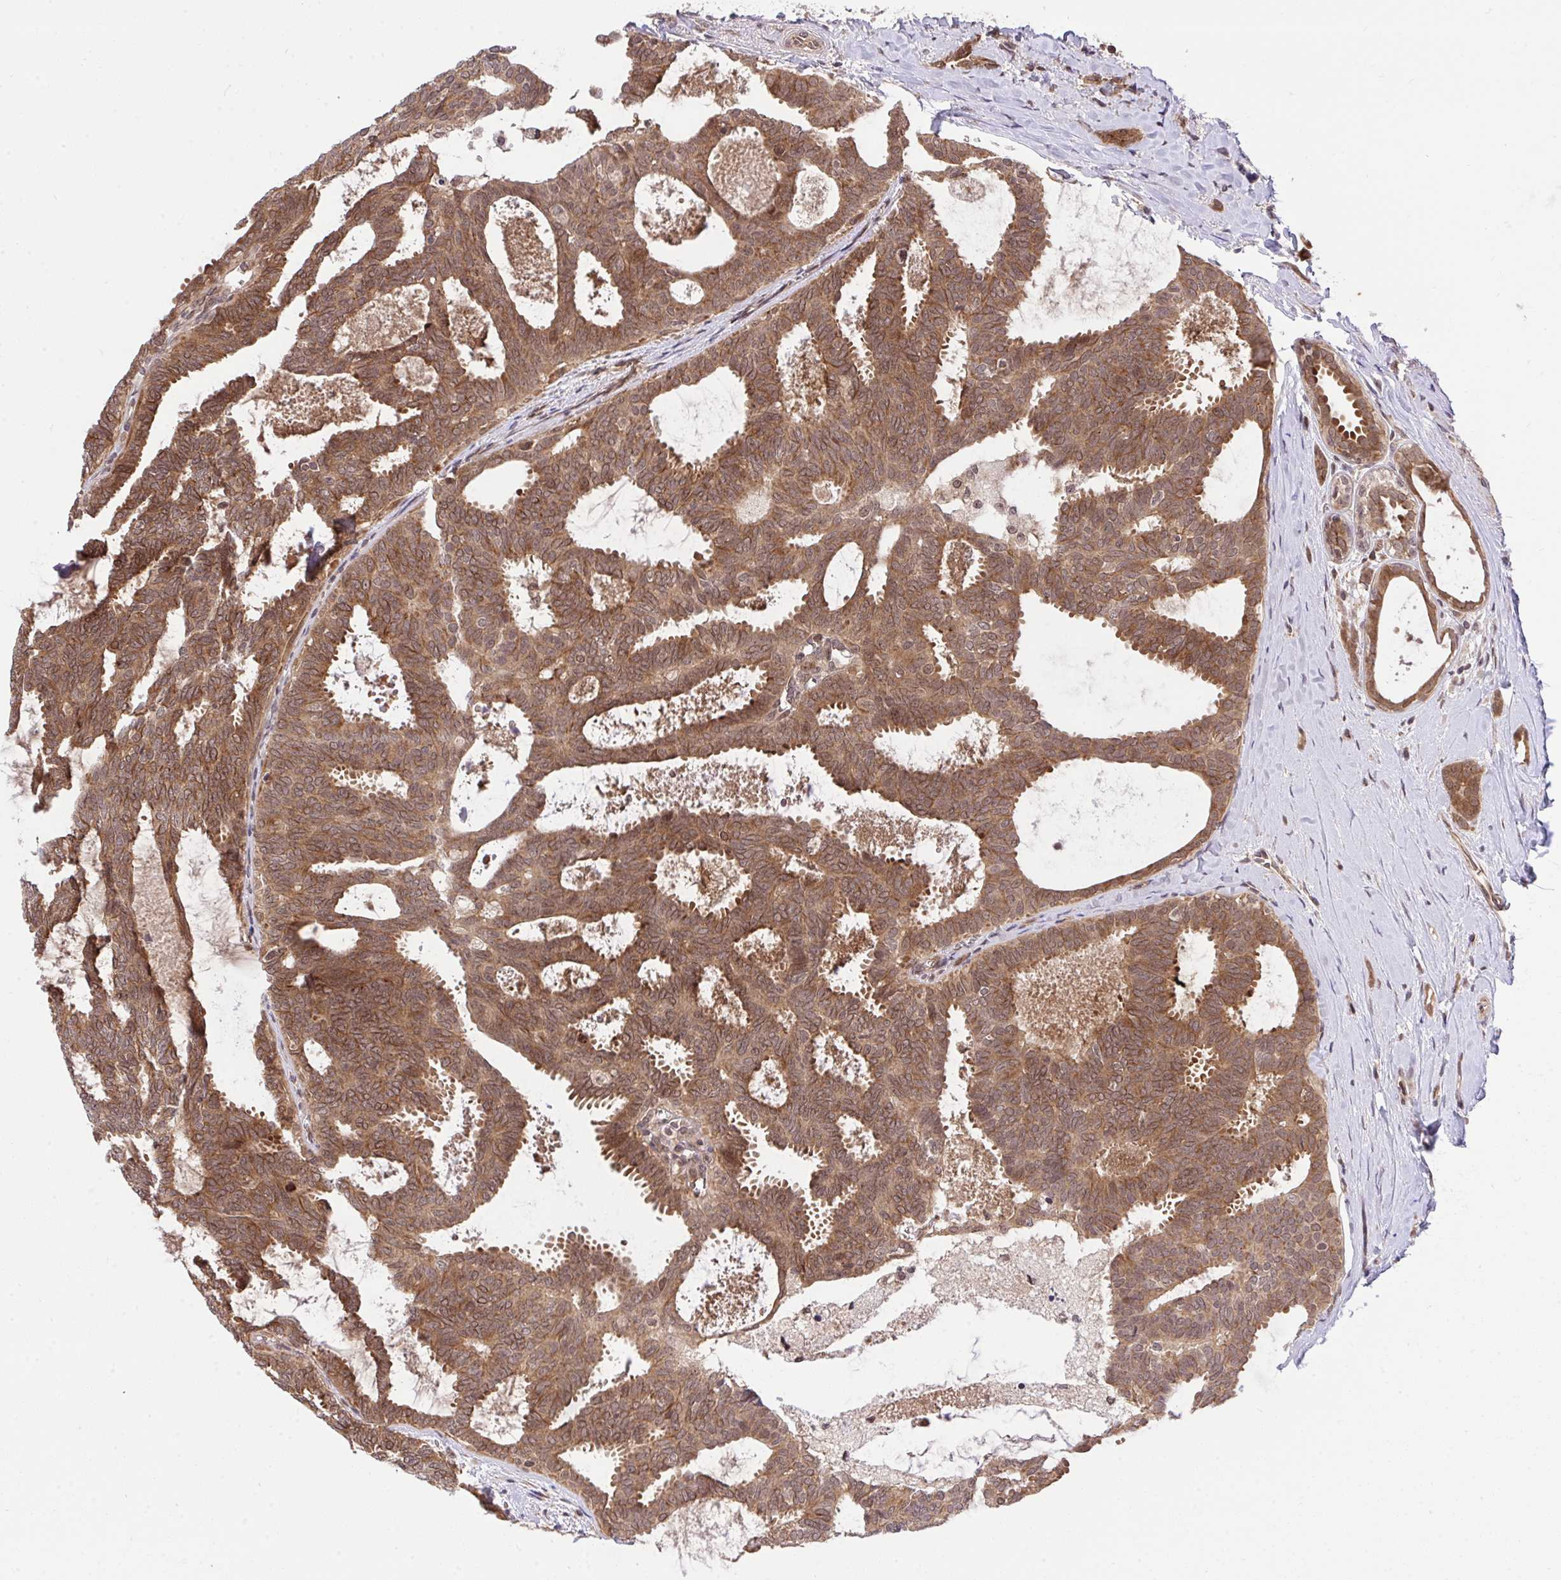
{"staining": {"intensity": "moderate", "quantity": ">75%", "location": "cytoplasmic/membranous"}, "tissue": "breast cancer", "cell_type": "Tumor cells", "image_type": "cancer", "snomed": [{"axis": "morphology", "description": "Intraductal carcinoma, in situ"}, {"axis": "morphology", "description": "Duct carcinoma"}, {"axis": "morphology", "description": "Lobular carcinoma, in situ"}, {"axis": "topography", "description": "Breast"}], "caption": "Human breast cancer stained for a protein (brown) demonstrates moderate cytoplasmic/membranous positive expression in about >75% of tumor cells.", "gene": "ERI1", "patient": {"sex": "female", "age": 44}}